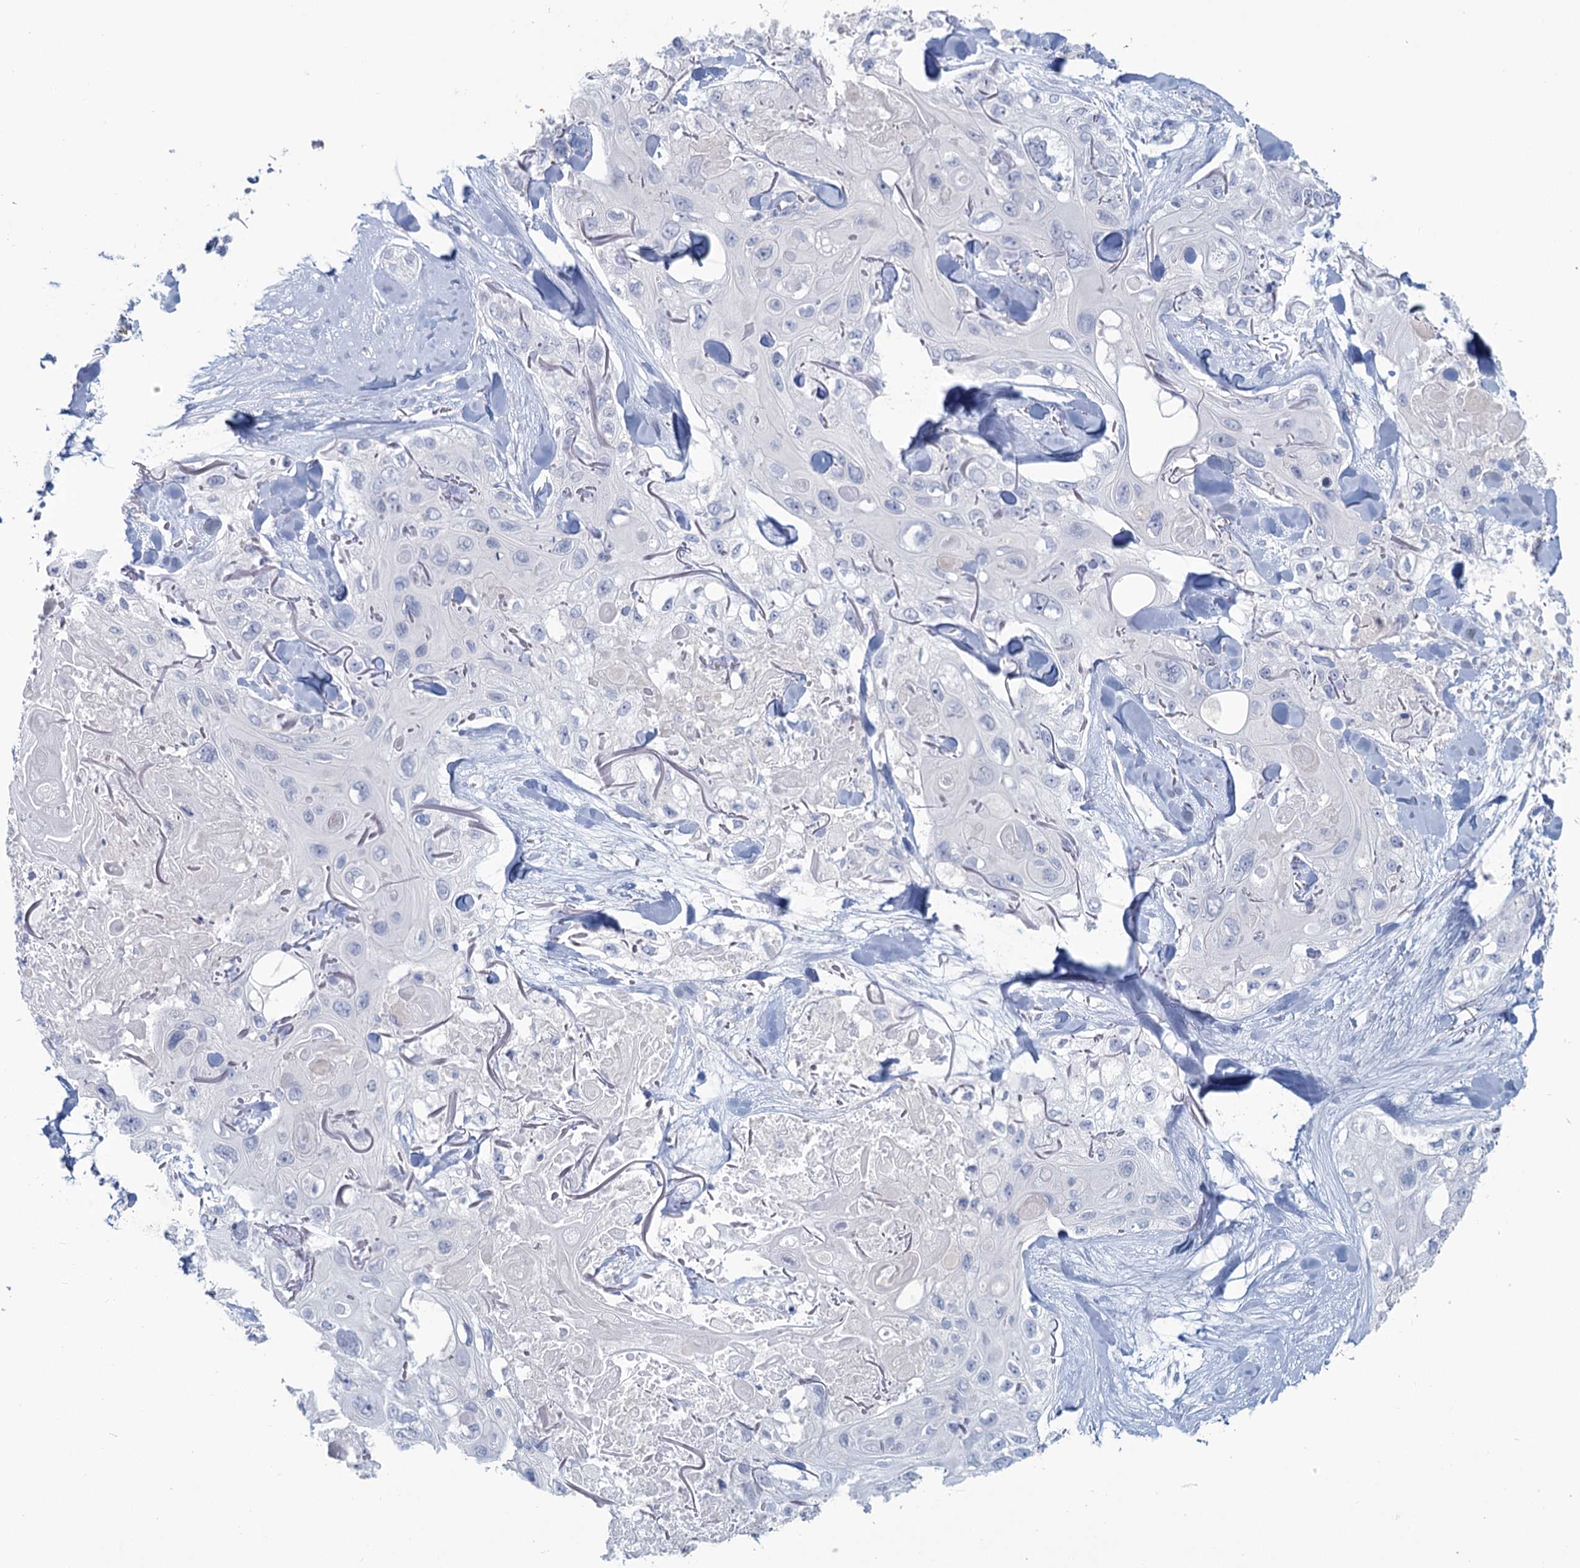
{"staining": {"intensity": "negative", "quantity": "none", "location": "none"}, "tissue": "skin cancer", "cell_type": "Tumor cells", "image_type": "cancer", "snomed": [{"axis": "morphology", "description": "Normal tissue, NOS"}, {"axis": "morphology", "description": "Squamous cell carcinoma, NOS"}, {"axis": "topography", "description": "Skin"}], "caption": "Protein analysis of skin squamous cell carcinoma displays no significant positivity in tumor cells.", "gene": "CHGA", "patient": {"sex": "male", "age": 72}}